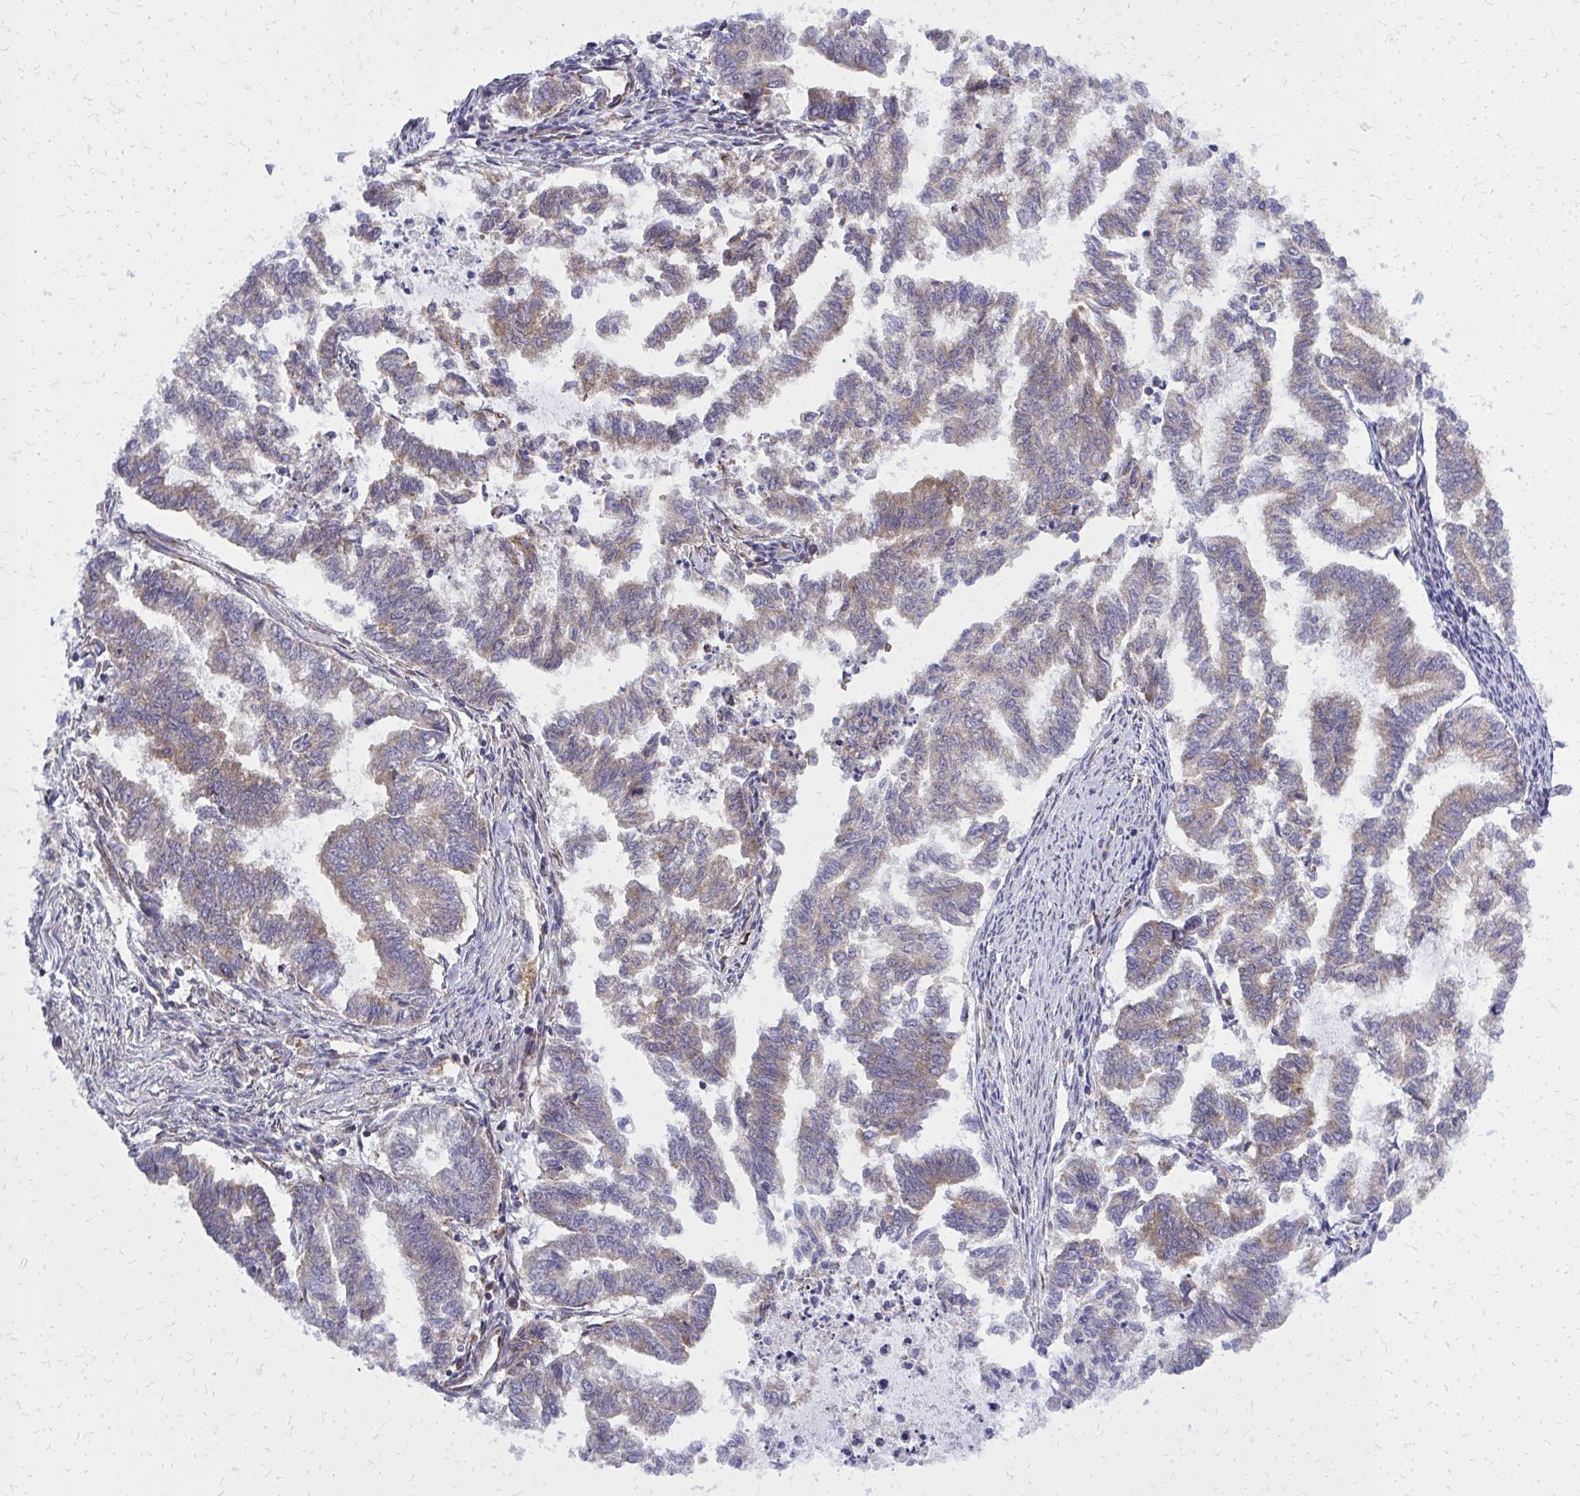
{"staining": {"intensity": "weak", "quantity": "25%-75%", "location": "cytoplasmic/membranous"}, "tissue": "endometrial cancer", "cell_type": "Tumor cells", "image_type": "cancer", "snomed": [{"axis": "morphology", "description": "Adenocarcinoma, NOS"}, {"axis": "topography", "description": "Endometrium"}], "caption": "The micrograph displays immunohistochemical staining of adenocarcinoma (endometrial). There is weak cytoplasmic/membranous positivity is seen in about 25%-75% of tumor cells.", "gene": "PDK4", "patient": {"sex": "female", "age": 79}}